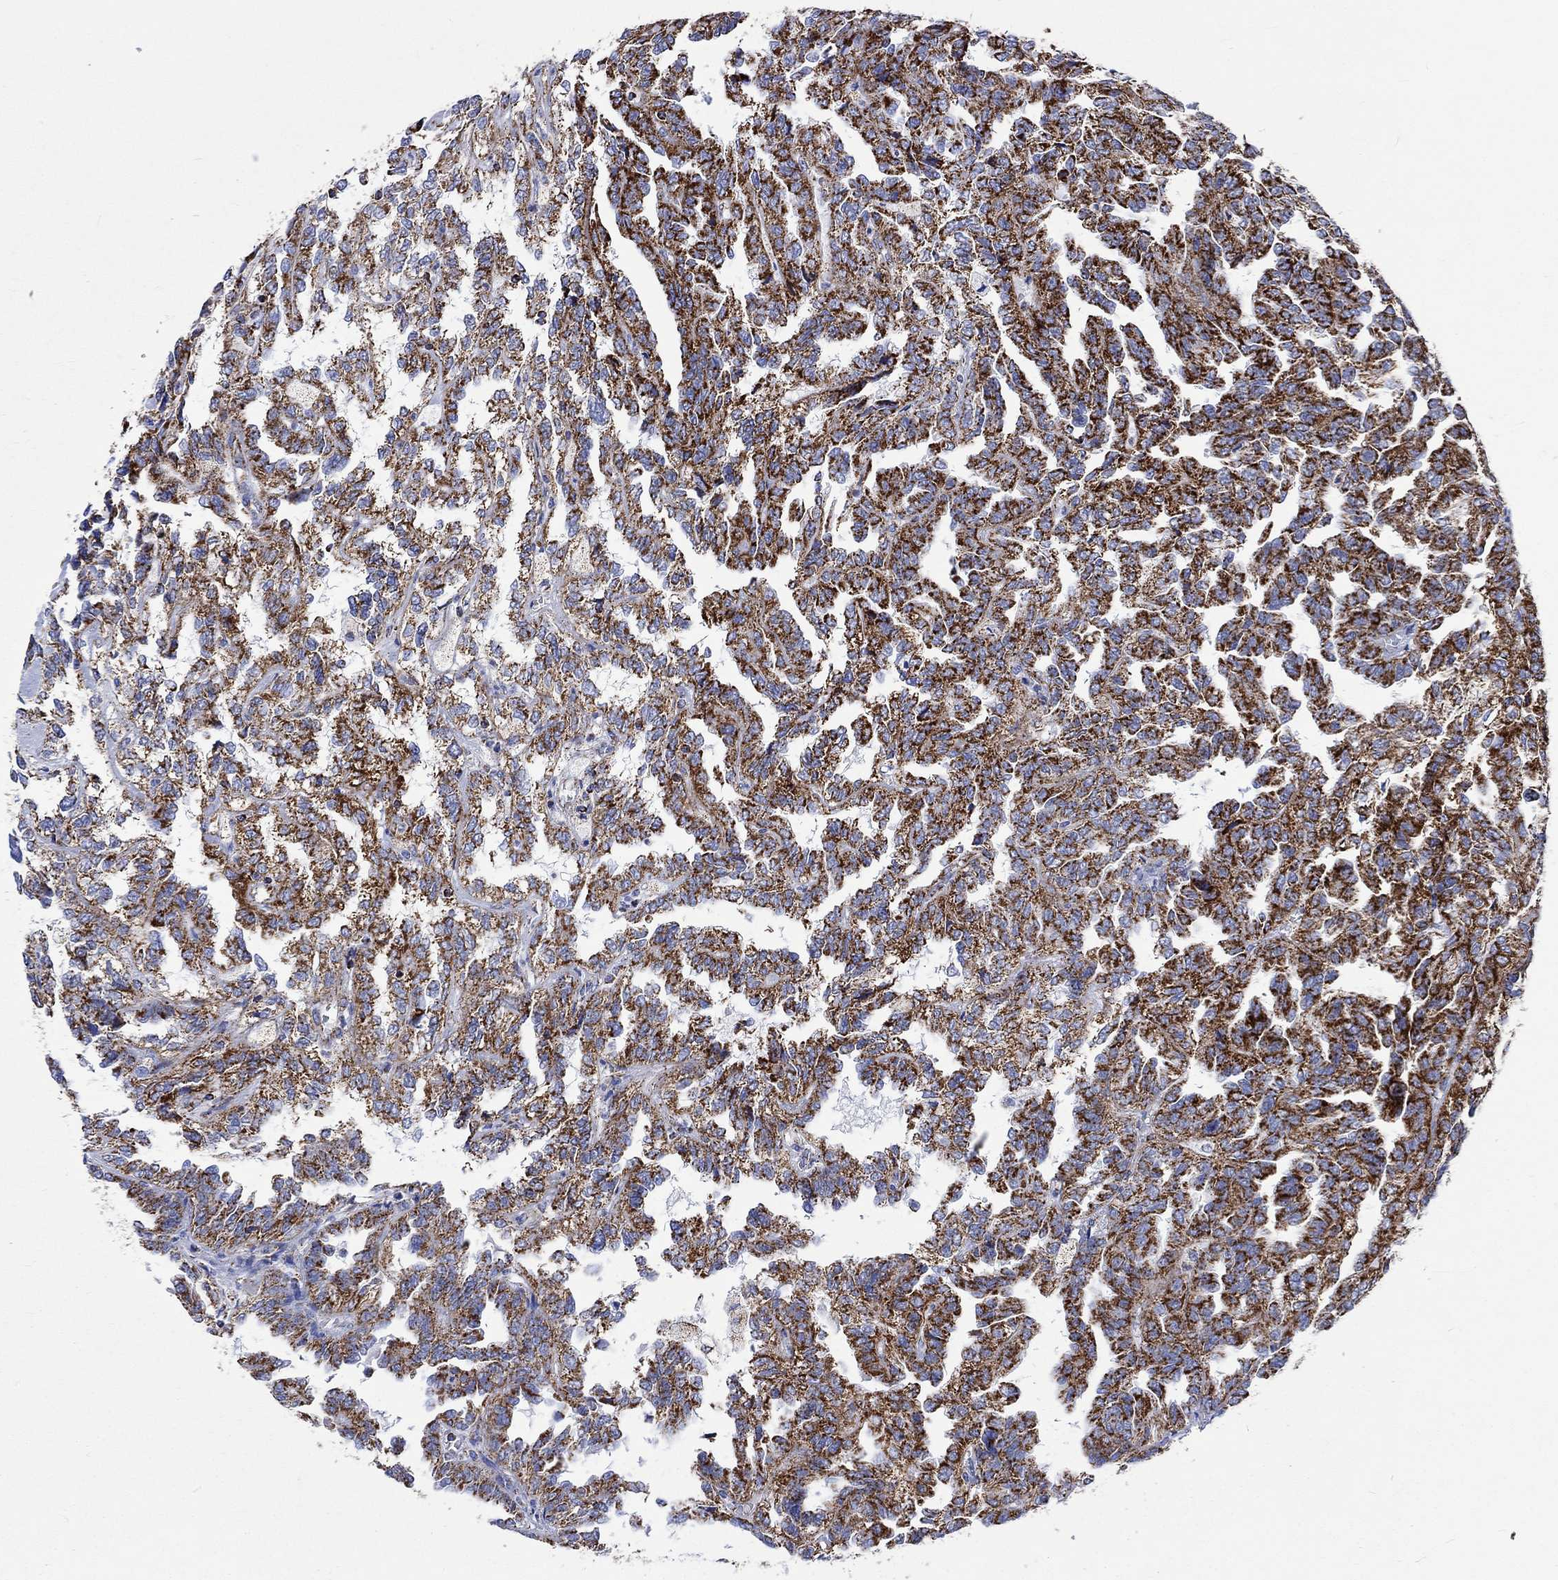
{"staining": {"intensity": "strong", "quantity": ">75%", "location": "cytoplasmic/membranous"}, "tissue": "renal cancer", "cell_type": "Tumor cells", "image_type": "cancer", "snomed": [{"axis": "morphology", "description": "Adenocarcinoma, NOS"}, {"axis": "topography", "description": "Kidney"}], "caption": "Renal cancer stained with a protein marker exhibits strong staining in tumor cells.", "gene": "RCE1", "patient": {"sex": "male", "age": 79}}